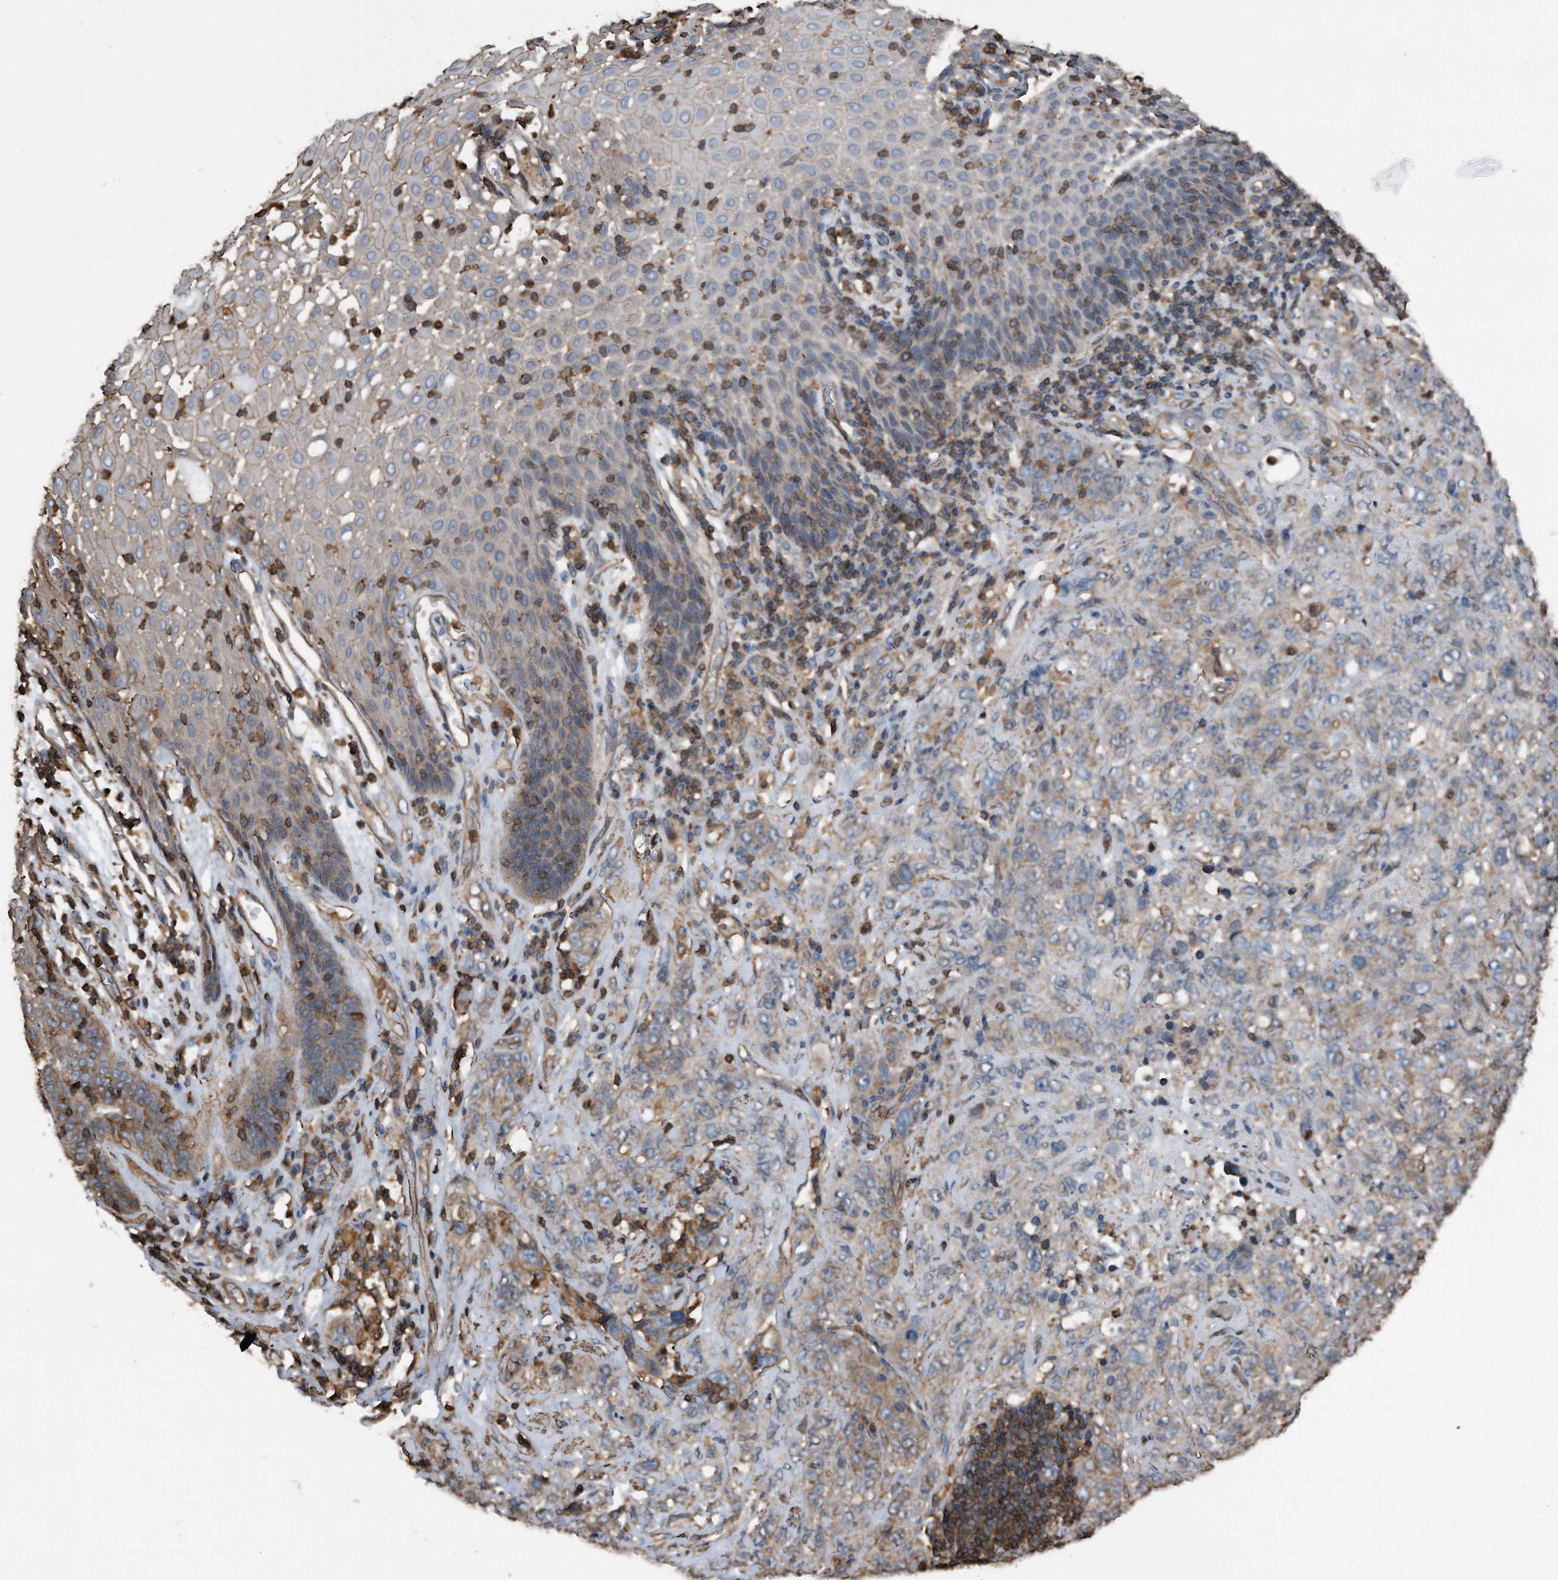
{"staining": {"intensity": "moderate", "quantity": "25%-75%", "location": "cytoplasmic/membranous"}, "tissue": "stomach cancer", "cell_type": "Tumor cells", "image_type": "cancer", "snomed": [{"axis": "morphology", "description": "Adenocarcinoma, NOS"}, {"axis": "topography", "description": "Stomach"}], "caption": "A high-resolution micrograph shows immunohistochemistry staining of stomach cancer (adenocarcinoma), which reveals moderate cytoplasmic/membranous expression in about 25%-75% of tumor cells.", "gene": "RSPO3", "patient": {"sex": "male", "age": 48}}